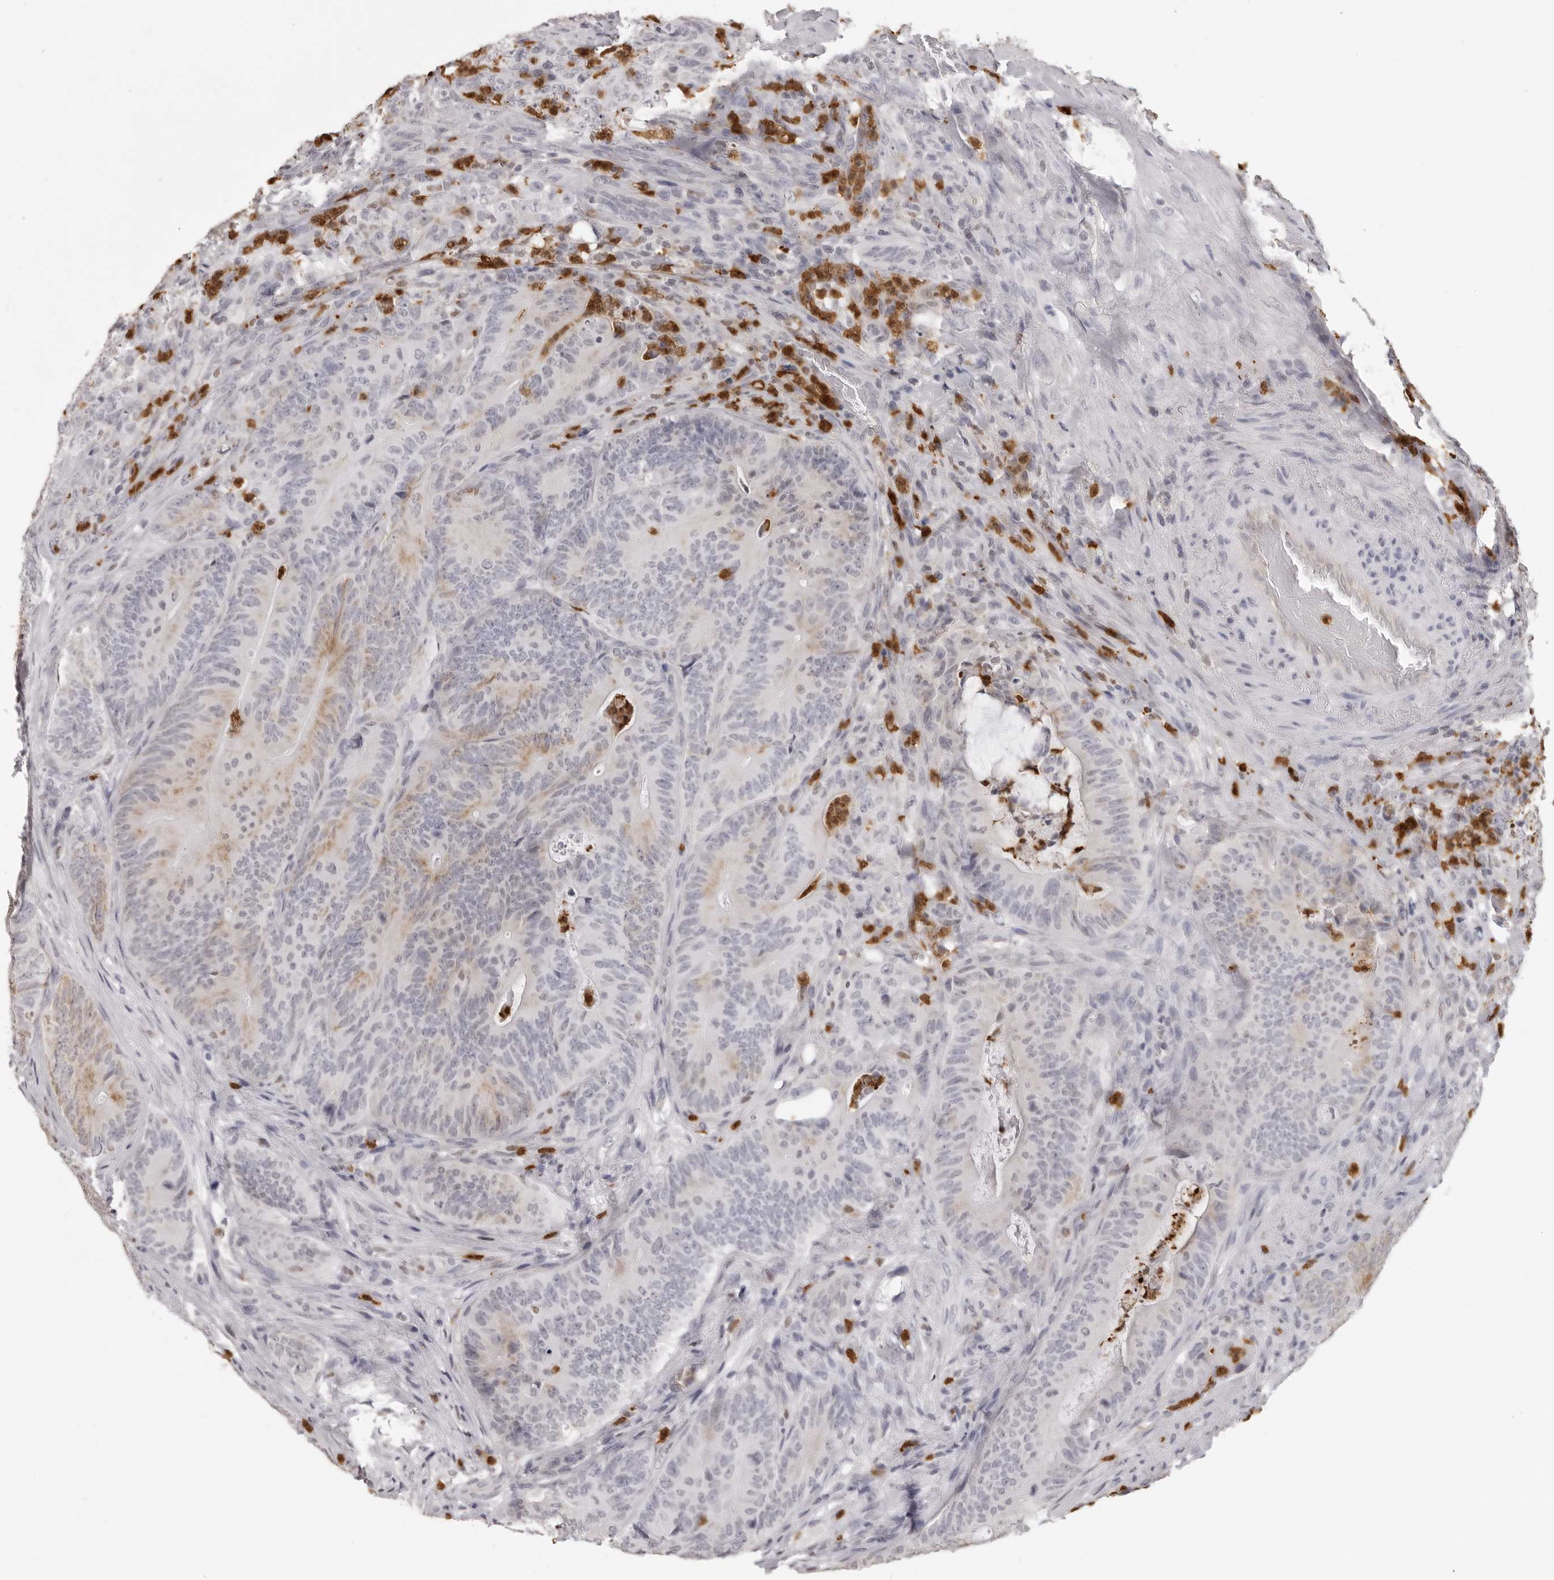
{"staining": {"intensity": "weak", "quantity": "<25%", "location": "cytoplasmic/membranous"}, "tissue": "colorectal cancer", "cell_type": "Tumor cells", "image_type": "cancer", "snomed": [{"axis": "morphology", "description": "Normal tissue, NOS"}, {"axis": "topography", "description": "Colon"}], "caption": "A high-resolution micrograph shows immunohistochemistry staining of colorectal cancer, which shows no significant positivity in tumor cells.", "gene": "IL31", "patient": {"sex": "female", "age": 82}}